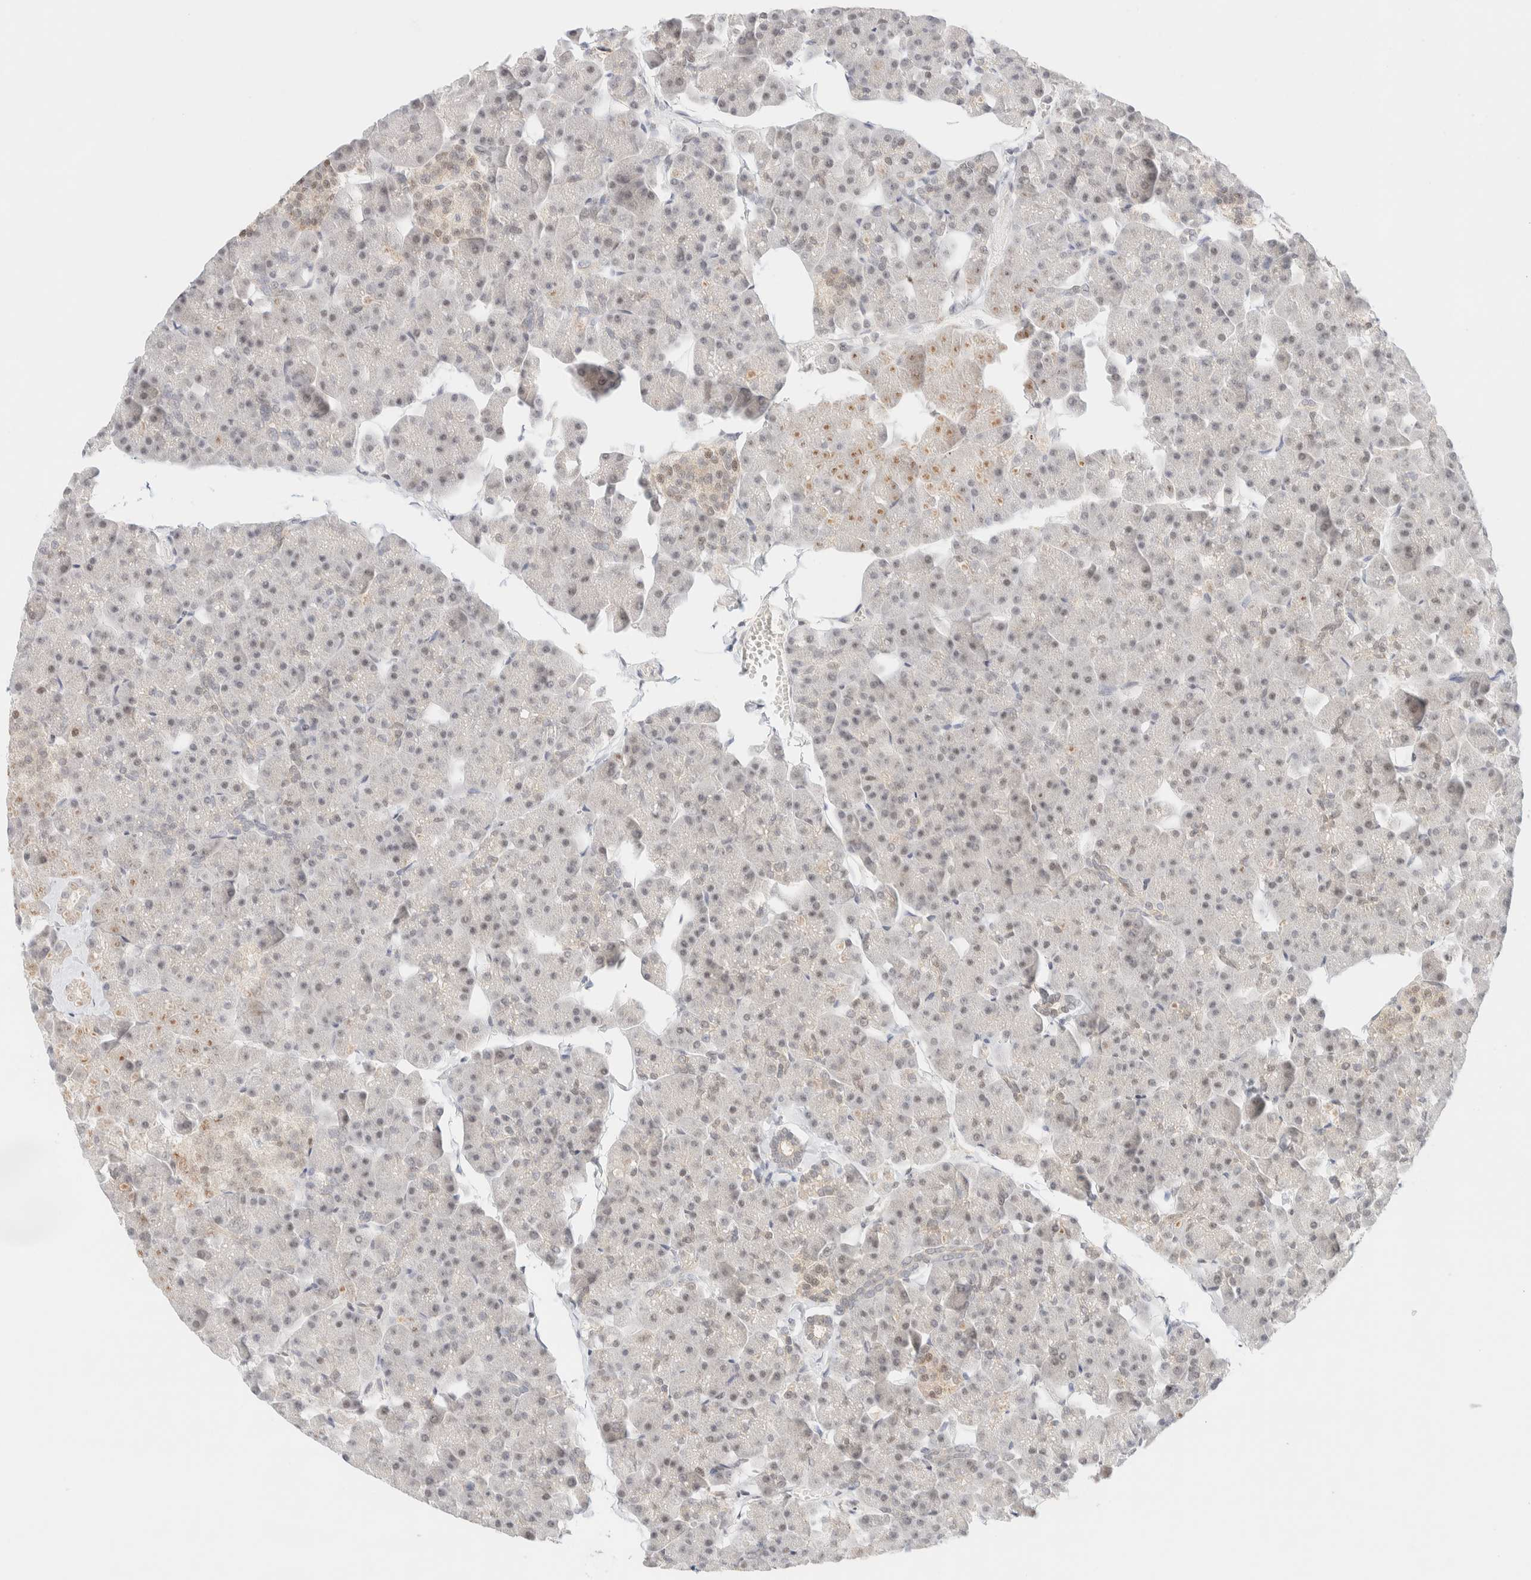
{"staining": {"intensity": "moderate", "quantity": "<25%", "location": "nuclear"}, "tissue": "pancreas", "cell_type": "Exocrine glandular cells", "image_type": "normal", "snomed": [{"axis": "morphology", "description": "Normal tissue, NOS"}, {"axis": "topography", "description": "Pancreas"}], "caption": "Benign pancreas displays moderate nuclear positivity in approximately <25% of exocrine glandular cells.", "gene": "PYGO2", "patient": {"sex": "male", "age": 35}}